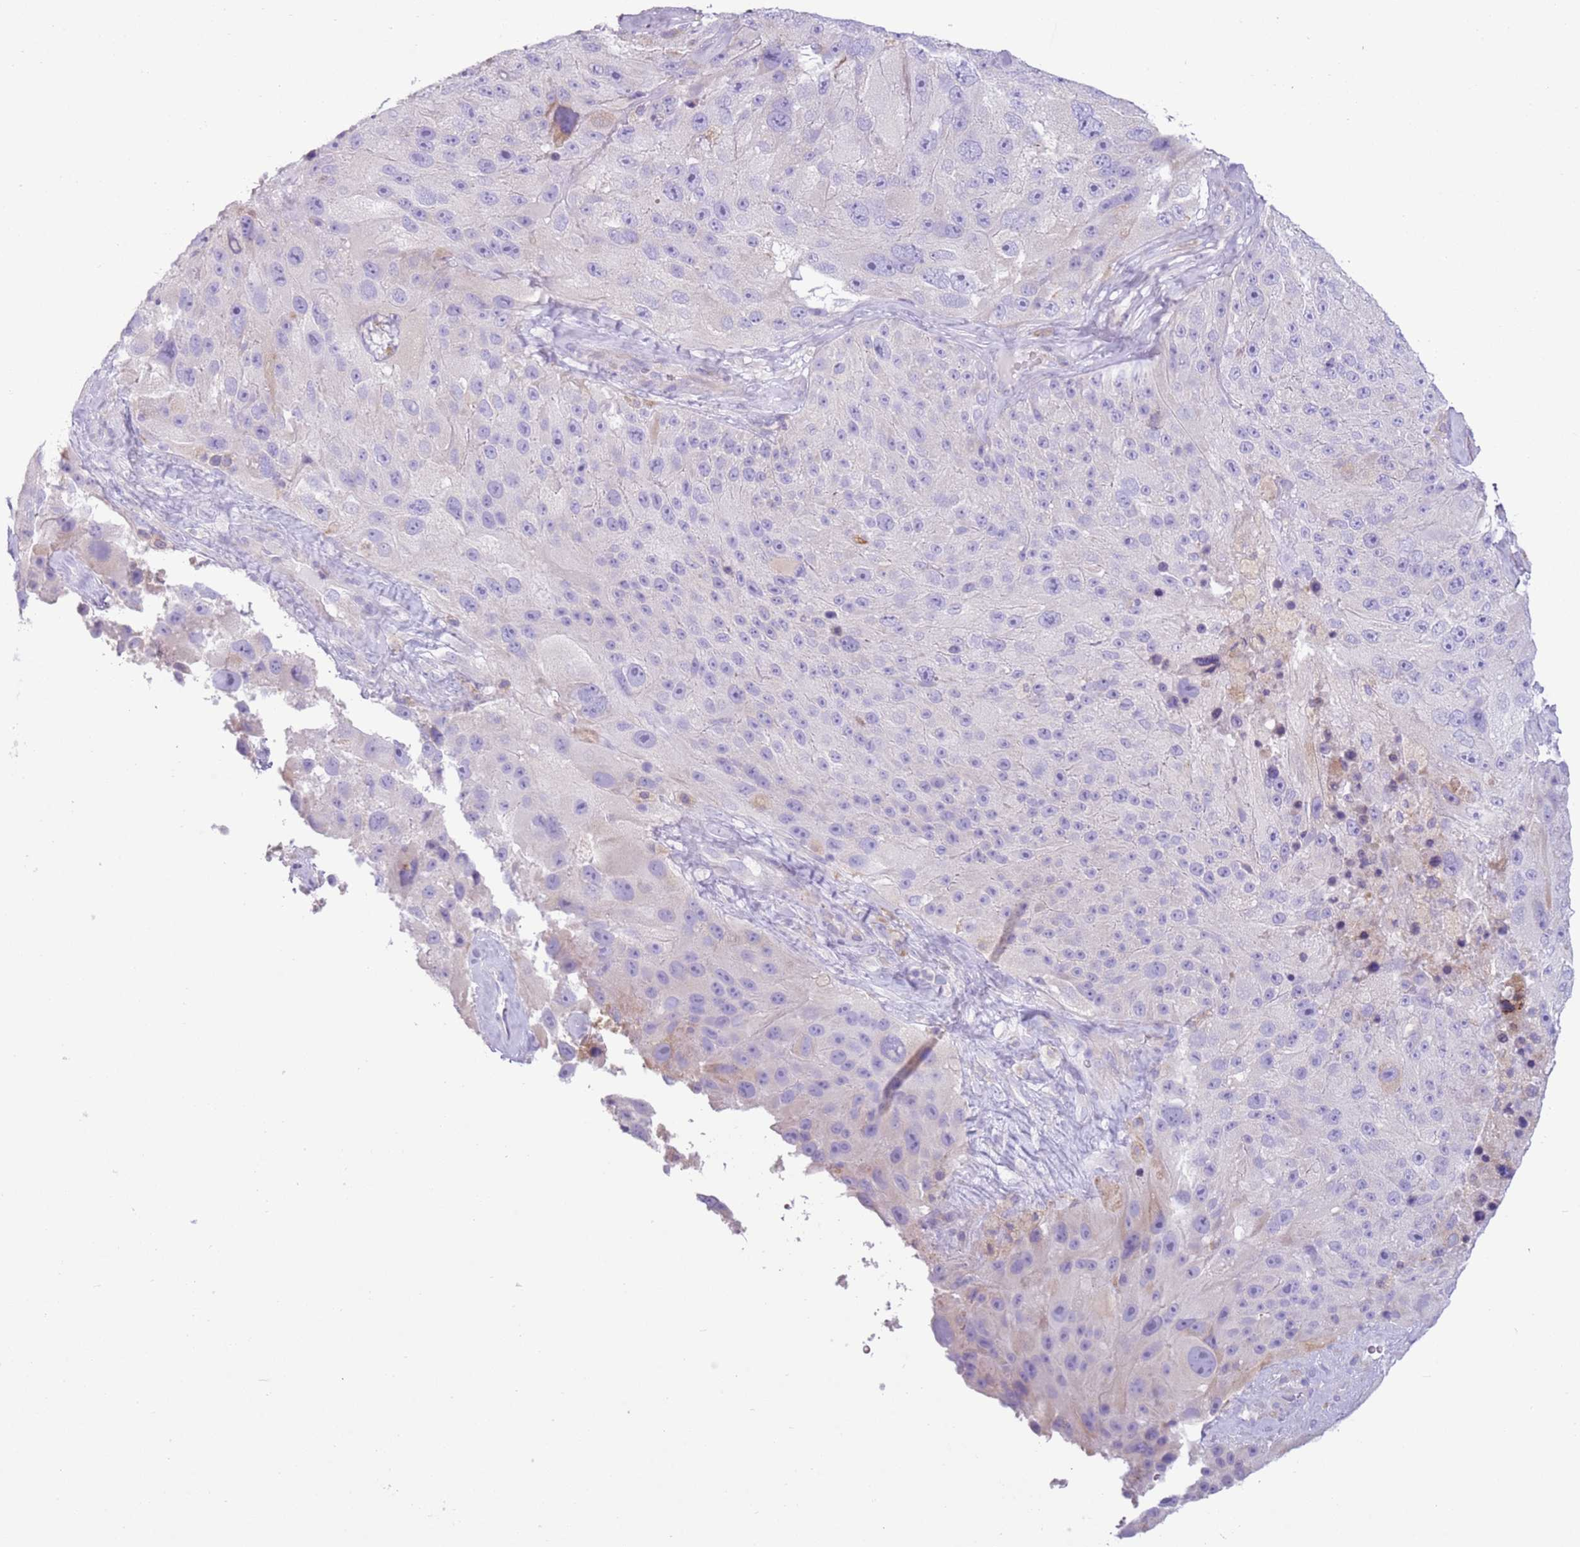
{"staining": {"intensity": "negative", "quantity": "none", "location": "none"}, "tissue": "melanoma", "cell_type": "Tumor cells", "image_type": "cancer", "snomed": [{"axis": "morphology", "description": "Malignant melanoma, Metastatic site"}, {"axis": "topography", "description": "Lymph node"}], "caption": "DAB immunohistochemical staining of malignant melanoma (metastatic site) reveals no significant staining in tumor cells.", "gene": "OAF", "patient": {"sex": "male", "age": 62}}